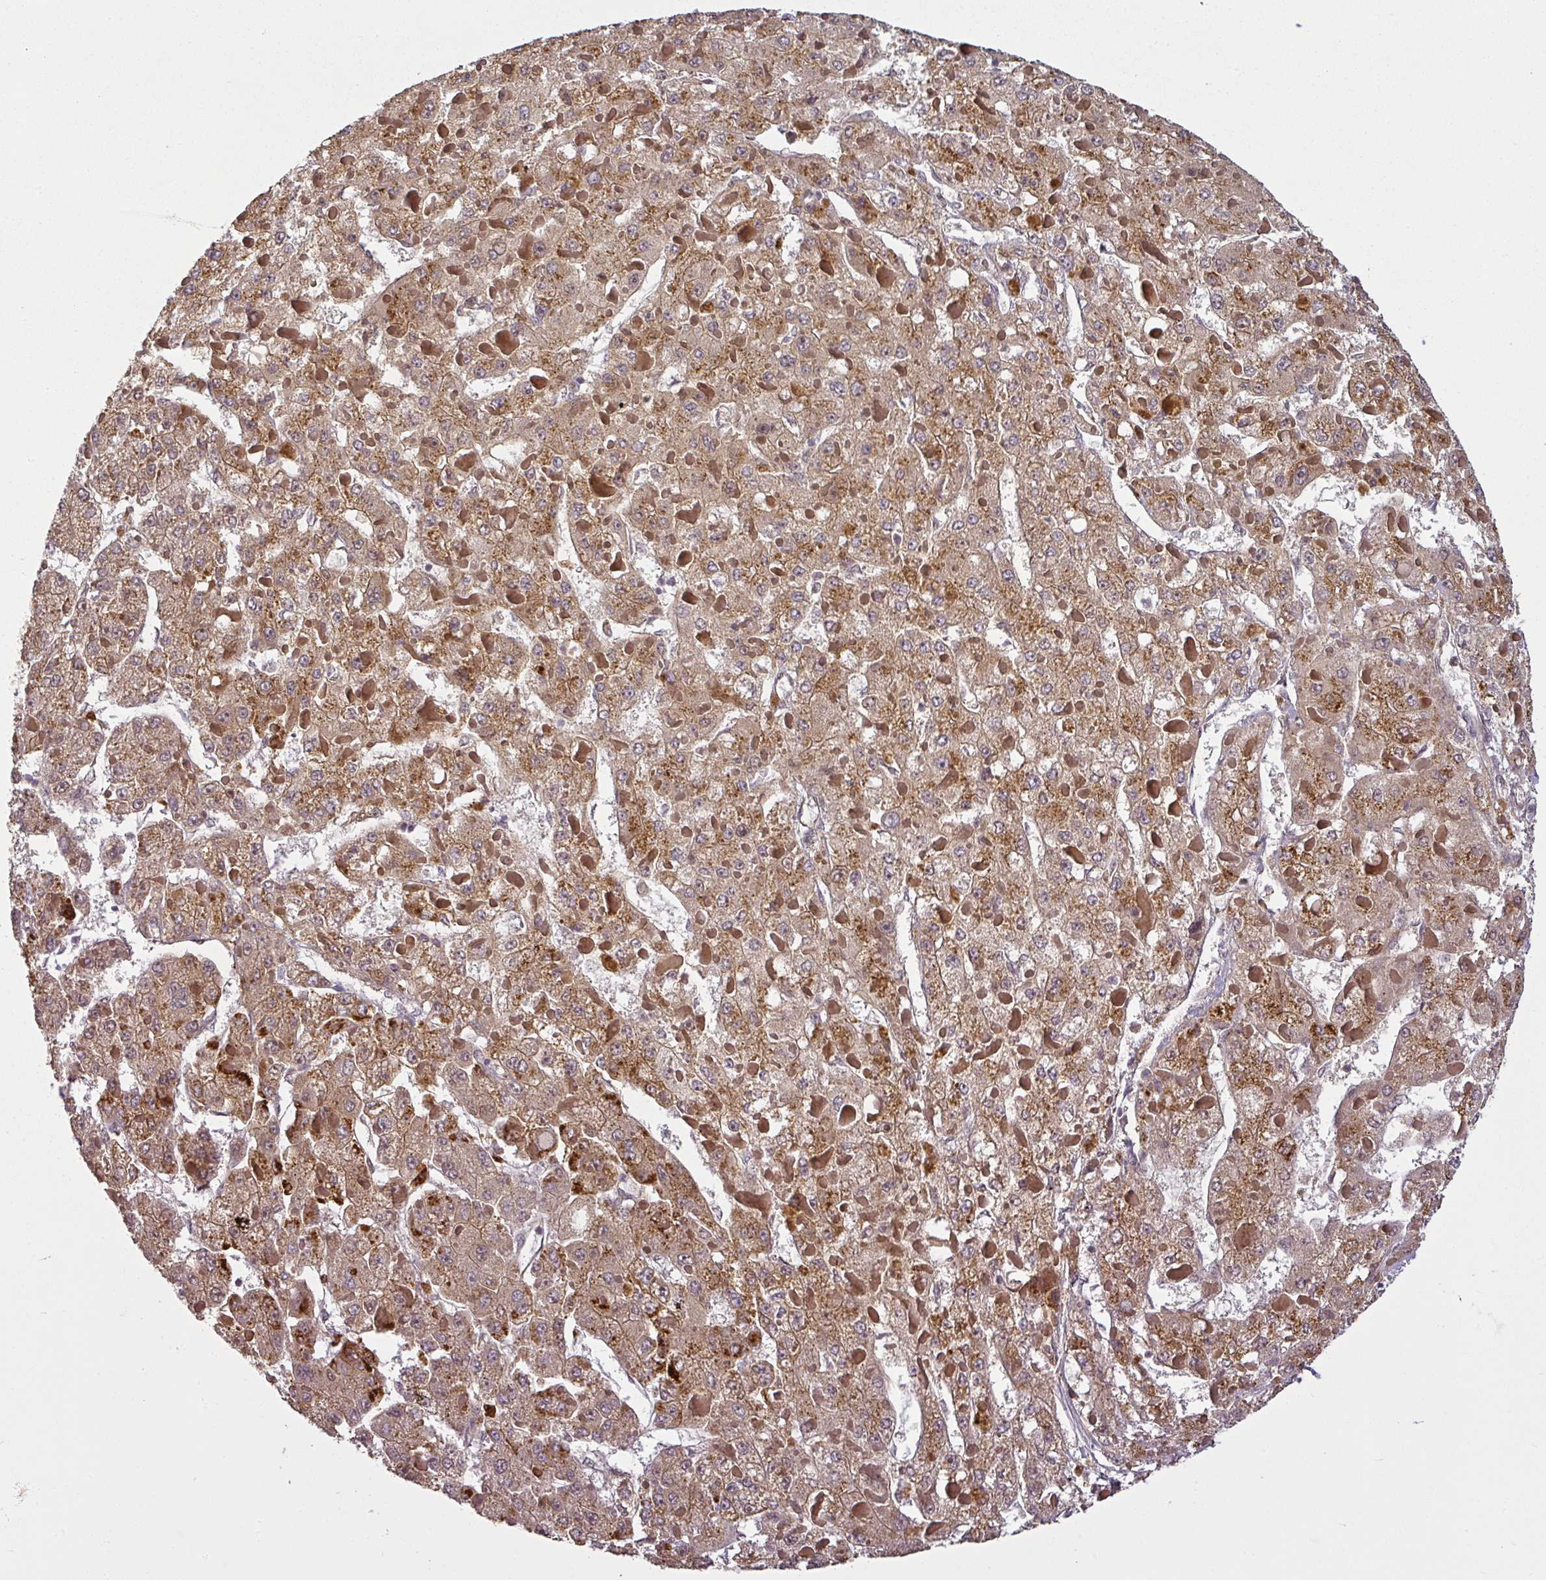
{"staining": {"intensity": "moderate", "quantity": ">75%", "location": "cytoplasmic/membranous"}, "tissue": "liver cancer", "cell_type": "Tumor cells", "image_type": "cancer", "snomed": [{"axis": "morphology", "description": "Carcinoma, Hepatocellular, NOS"}, {"axis": "topography", "description": "Liver"}], "caption": "Tumor cells reveal moderate cytoplasmic/membranous positivity in approximately >75% of cells in hepatocellular carcinoma (liver).", "gene": "DIMT1", "patient": {"sex": "female", "age": 73}}